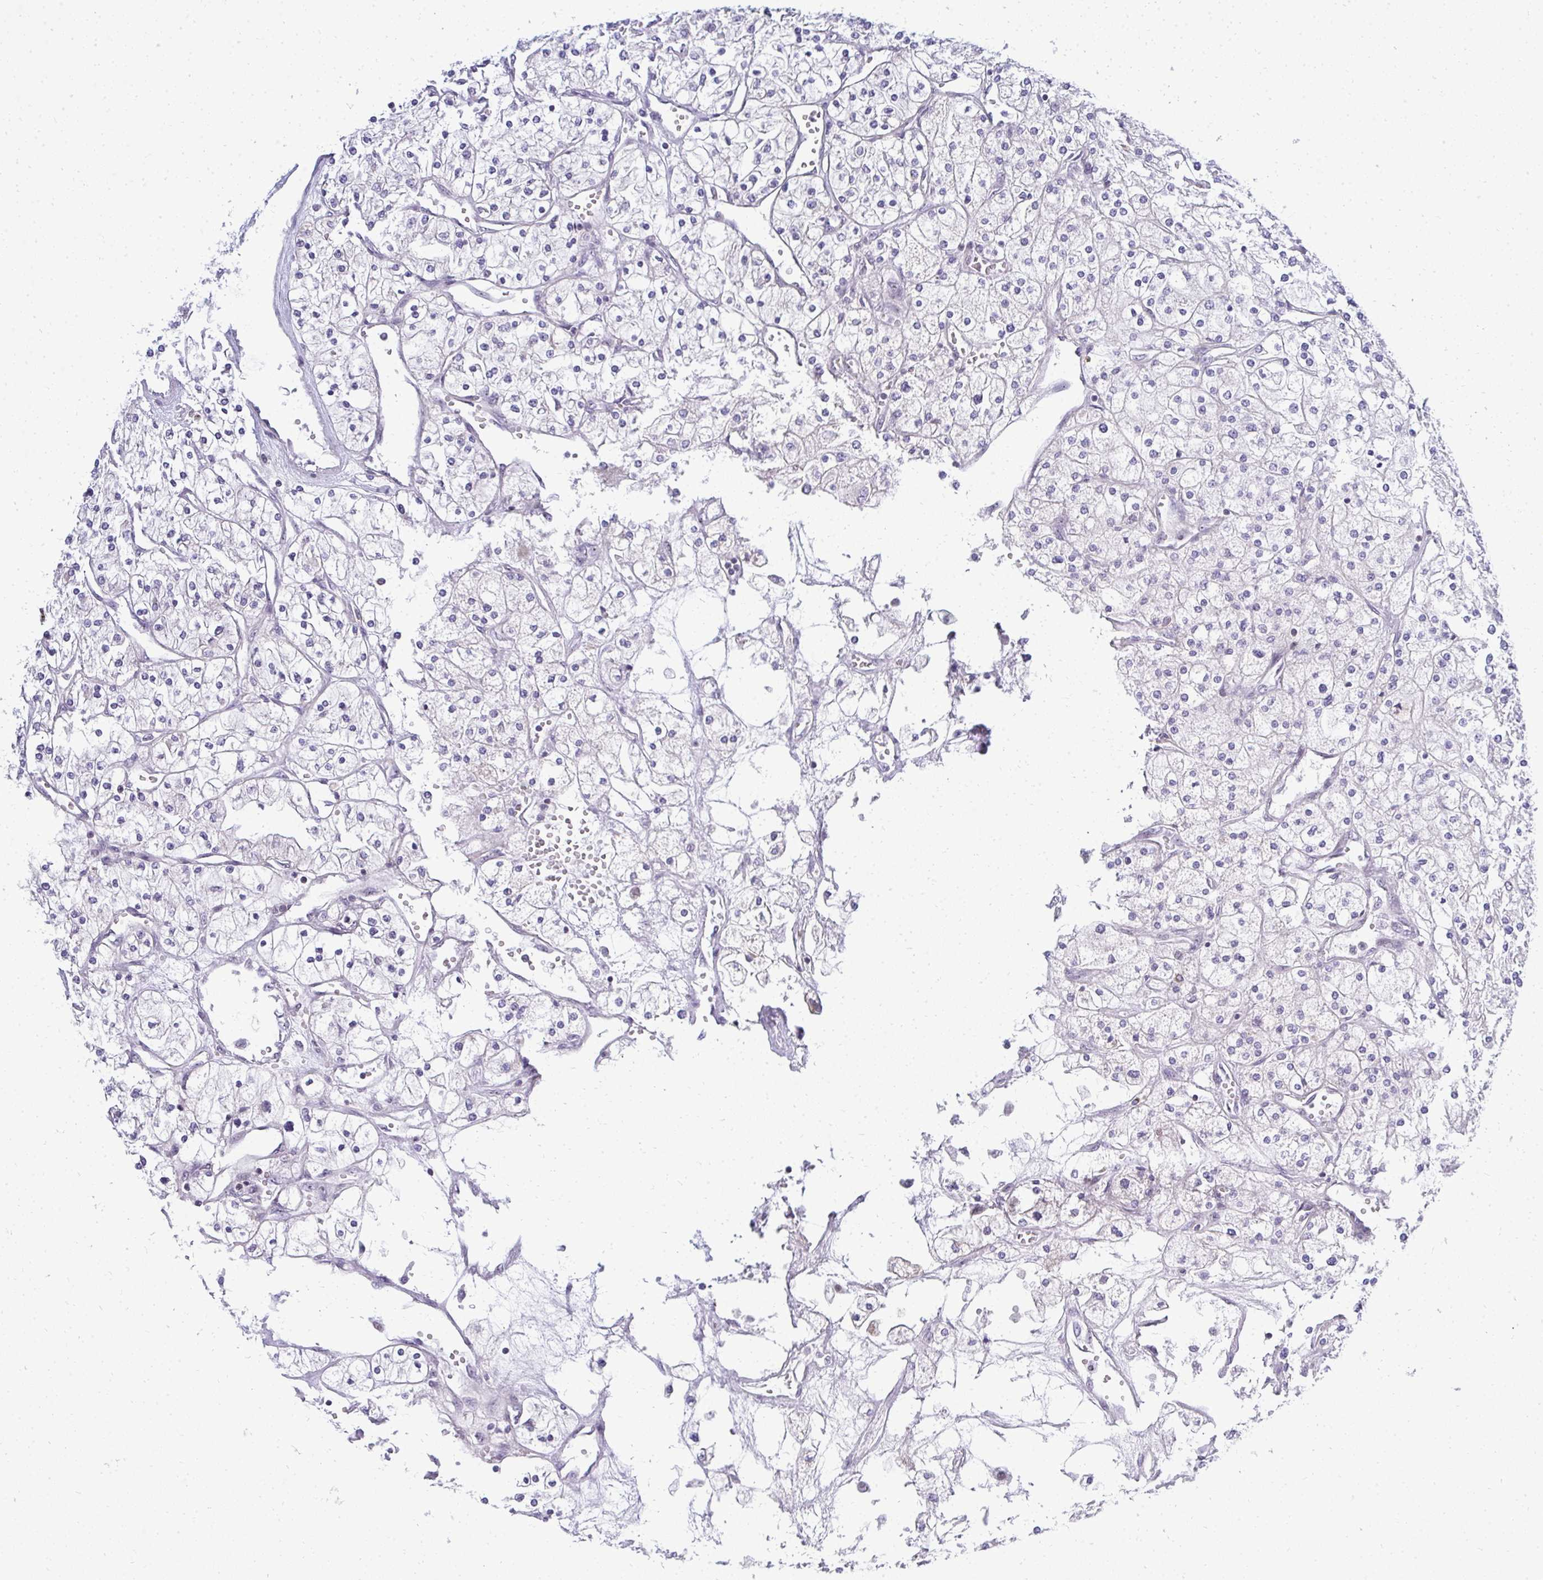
{"staining": {"intensity": "negative", "quantity": "none", "location": "none"}, "tissue": "renal cancer", "cell_type": "Tumor cells", "image_type": "cancer", "snomed": [{"axis": "morphology", "description": "Adenocarcinoma, NOS"}, {"axis": "topography", "description": "Kidney"}], "caption": "The histopathology image displays no significant expression in tumor cells of renal adenocarcinoma. Nuclei are stained in blue.", "gene": "SIRT7", "patient": {"sex": "male", "age": 80}}